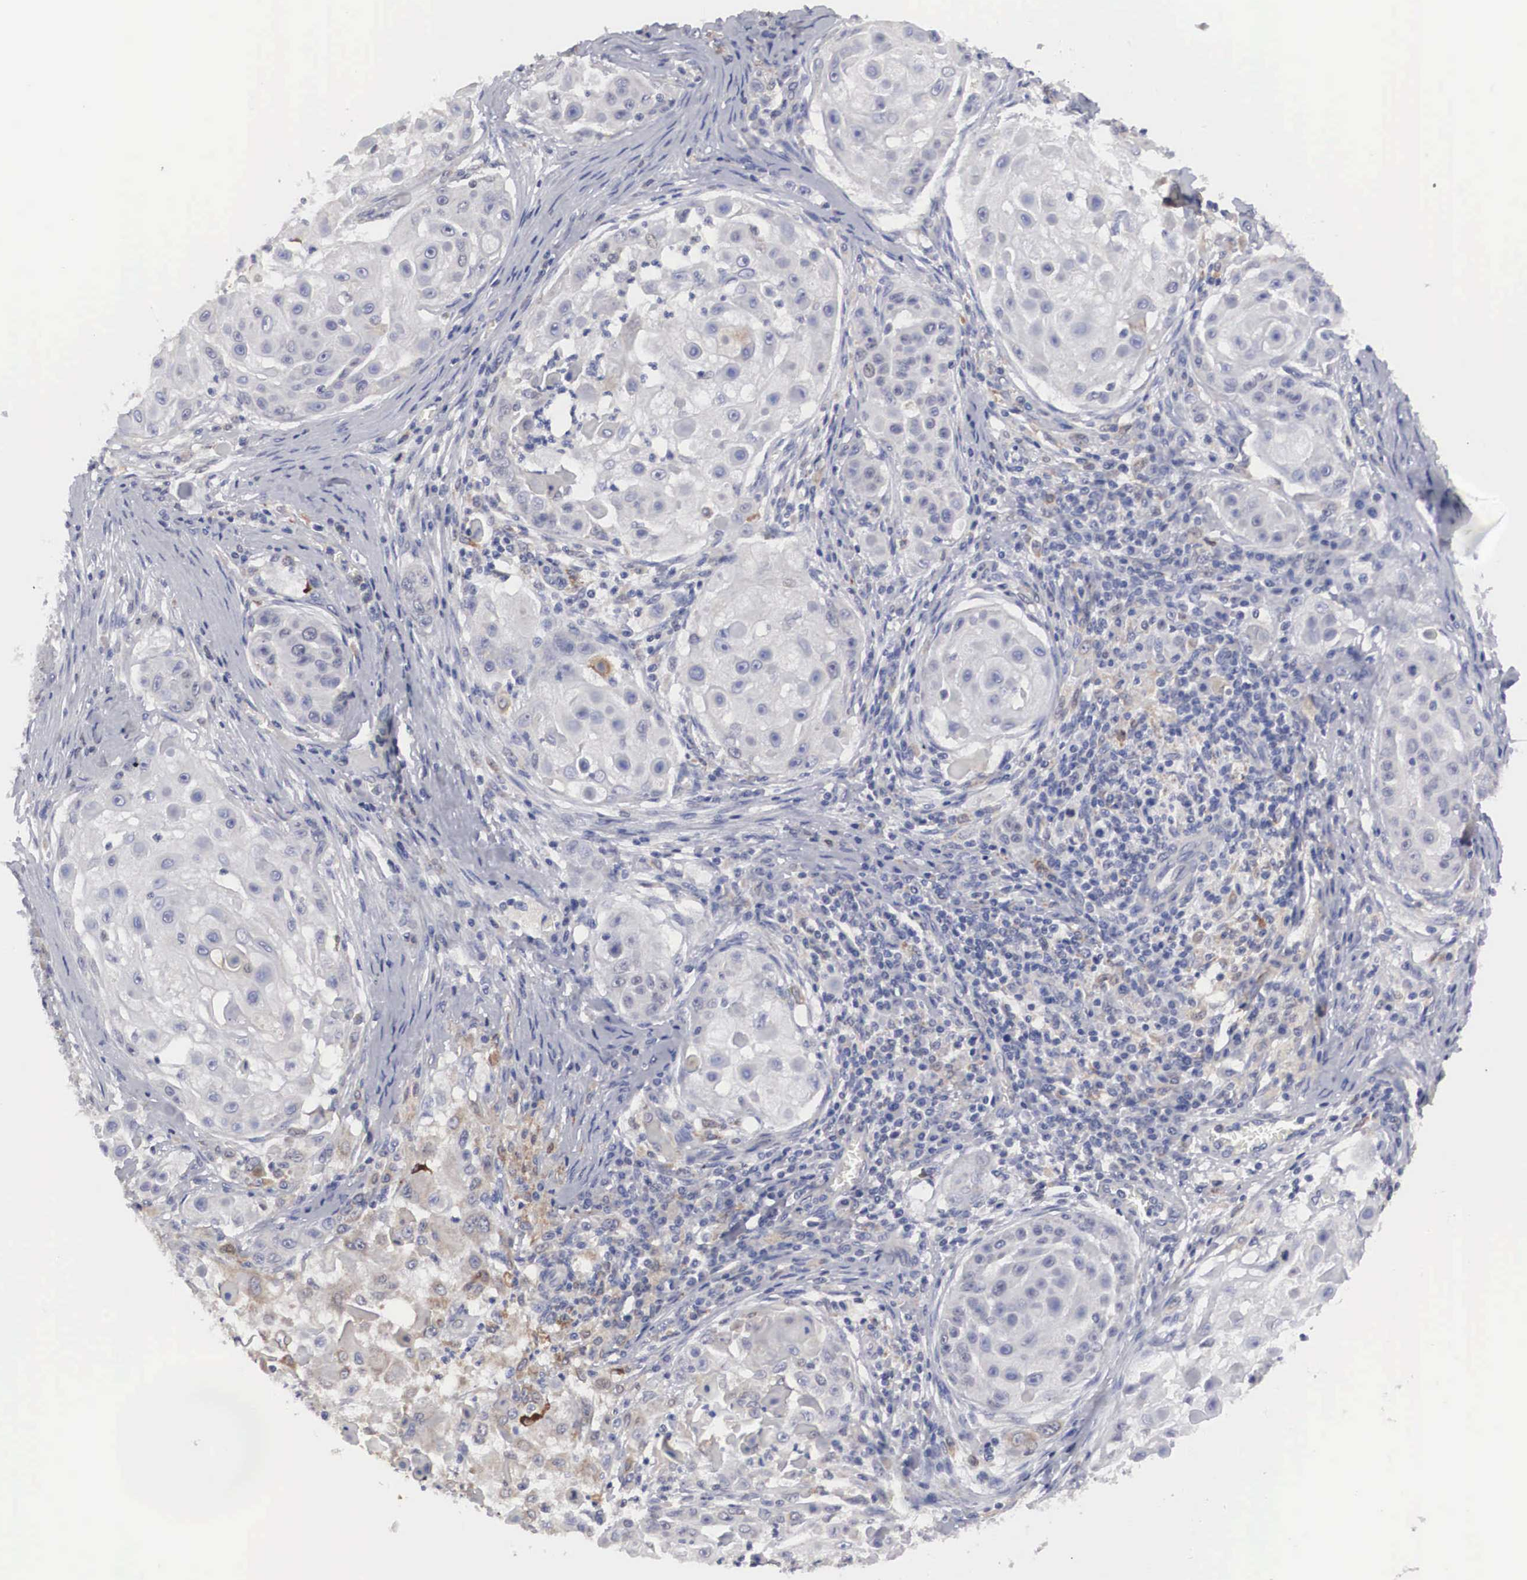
{"staining": {"intensity": "negative", "quantity": "none", "location": "none"}, "tissue": "skin cancer", "cell_type": "Tumor cells", "image_type": "cancer", "snomed": [{"axis": "morphology", "description": "Squamous cell carcinoma, NOS"}, {"axis": "topography", "description": "Skin"}], "caption": "Immunohistochemical staining of skin squamous cell carcinoma exhibits no significant expression in tumor cells. (DAB IHC, high magnification).", "gene": "HMOX1", "patient": {"sex": "female", "age": 57}}